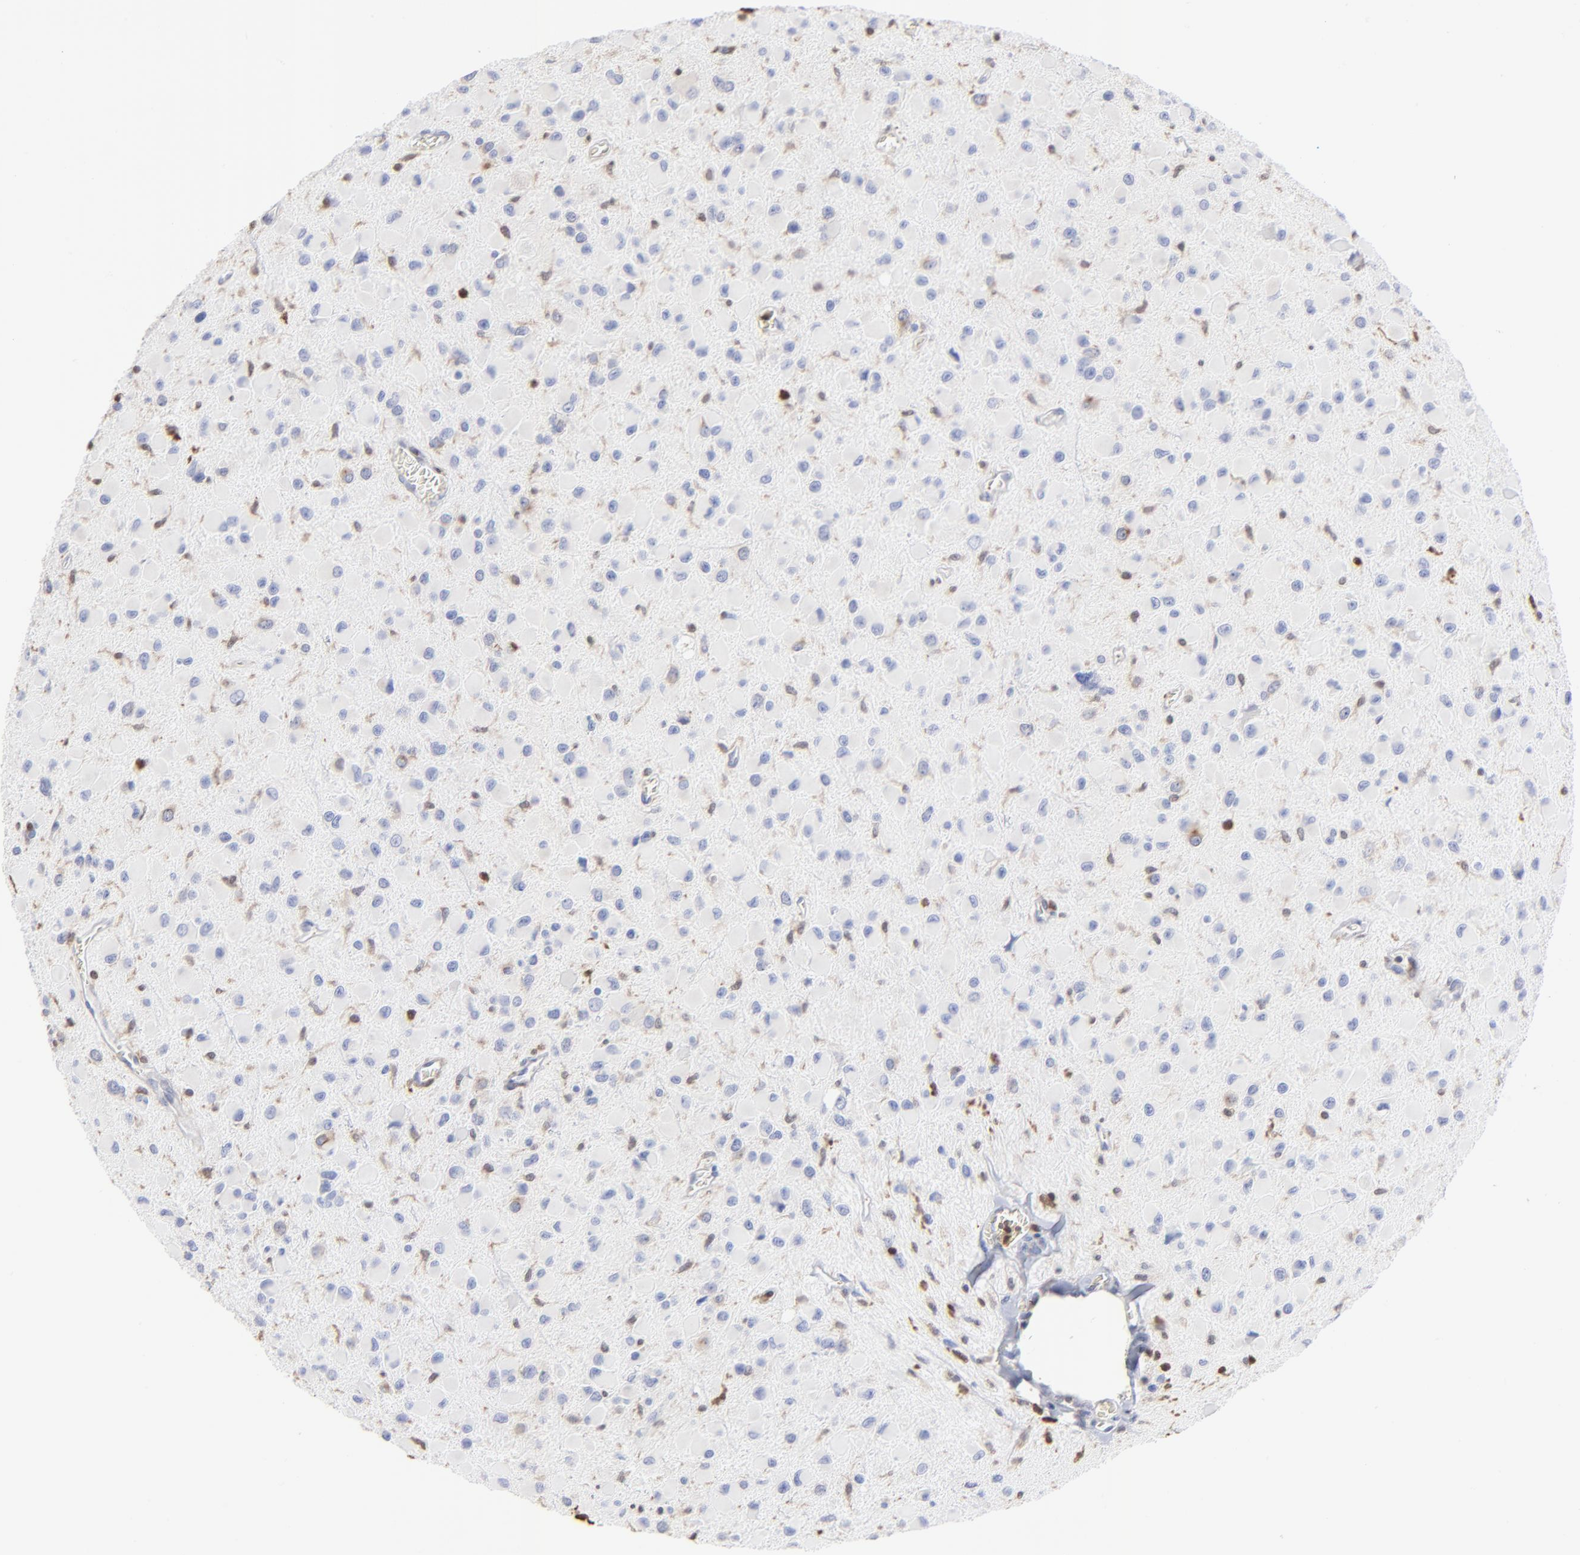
{"staining": {"intensity": "negative", "quantity": "none", "location": "none"}, "tissue": "glioma", "cell_type": "Tumor cells", "image_type": "cancer", "snomed": [{"axis": "morphology", "description": "Glioma, malignant, Low grade"}, {"axis": "topography", "description": "Brain"}], "caption": "The immunohistochemistry photomicrograph has no significant staining in tumor cells of glioma tissue.", "gene": "TBXT", "patient": {"sex": "male", "age": 42}}